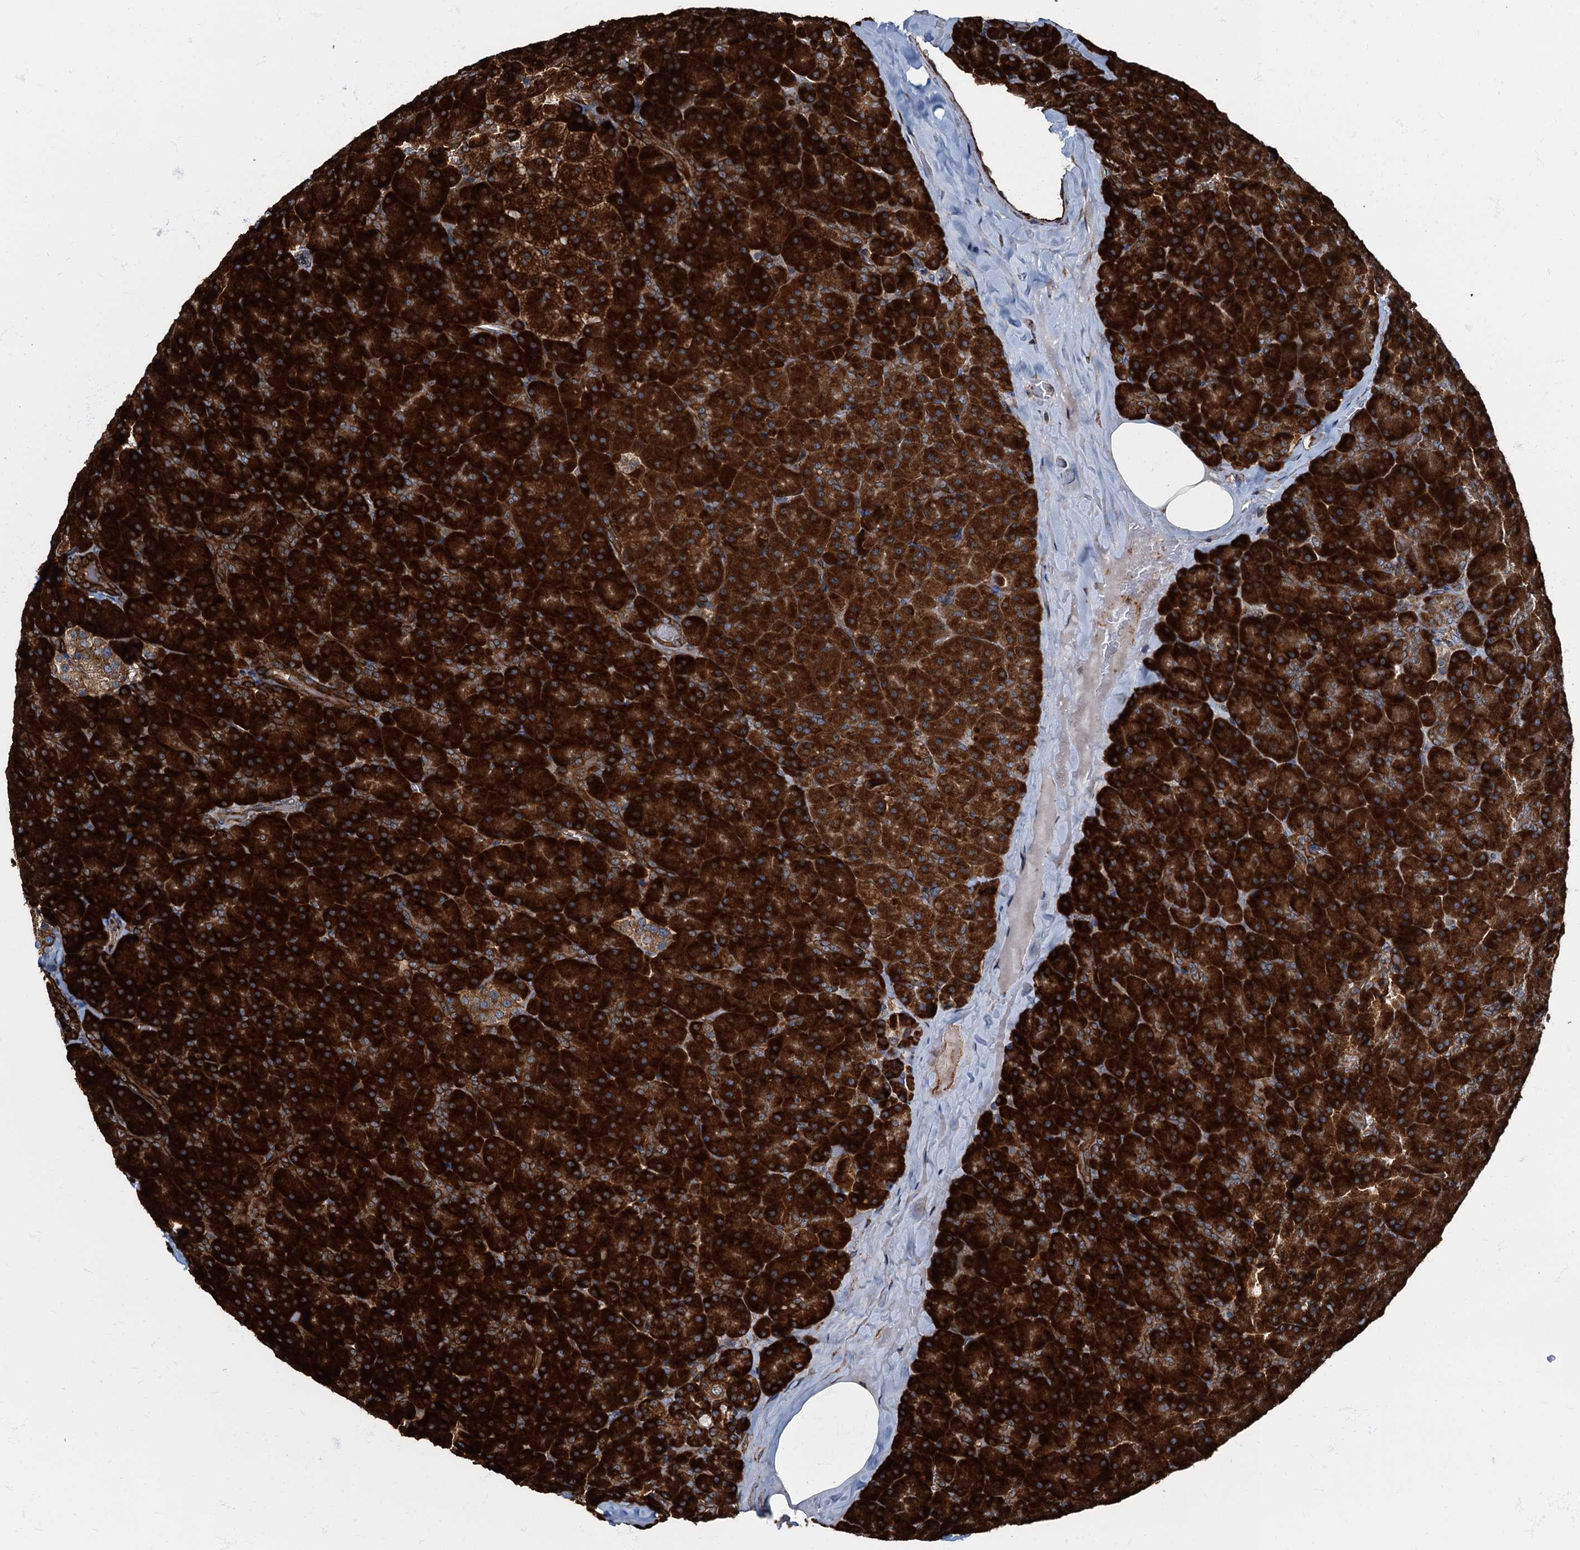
{"staining": {"intensity": "strong", "quantity": ">75%", "location": "cytoplasmic/membranous"}, "tissue": "pancreas", "cell_type": "Exocrine glandular cells", "image_type": "normal", "snomed": [{"axis": "morphology", "description": "Normal tissue, NOS"}, {"axis": "topography", "description": "Pancreas"}], "caption": "About >75% of exocrine glandular cells in unremarkable pancreas display strong cytoplasmic/membranous protein positivity as visualized by brown immunohistochemical staining.", "gene": "ATP2C1", "patient": {"sex": "male", "age": 36}}